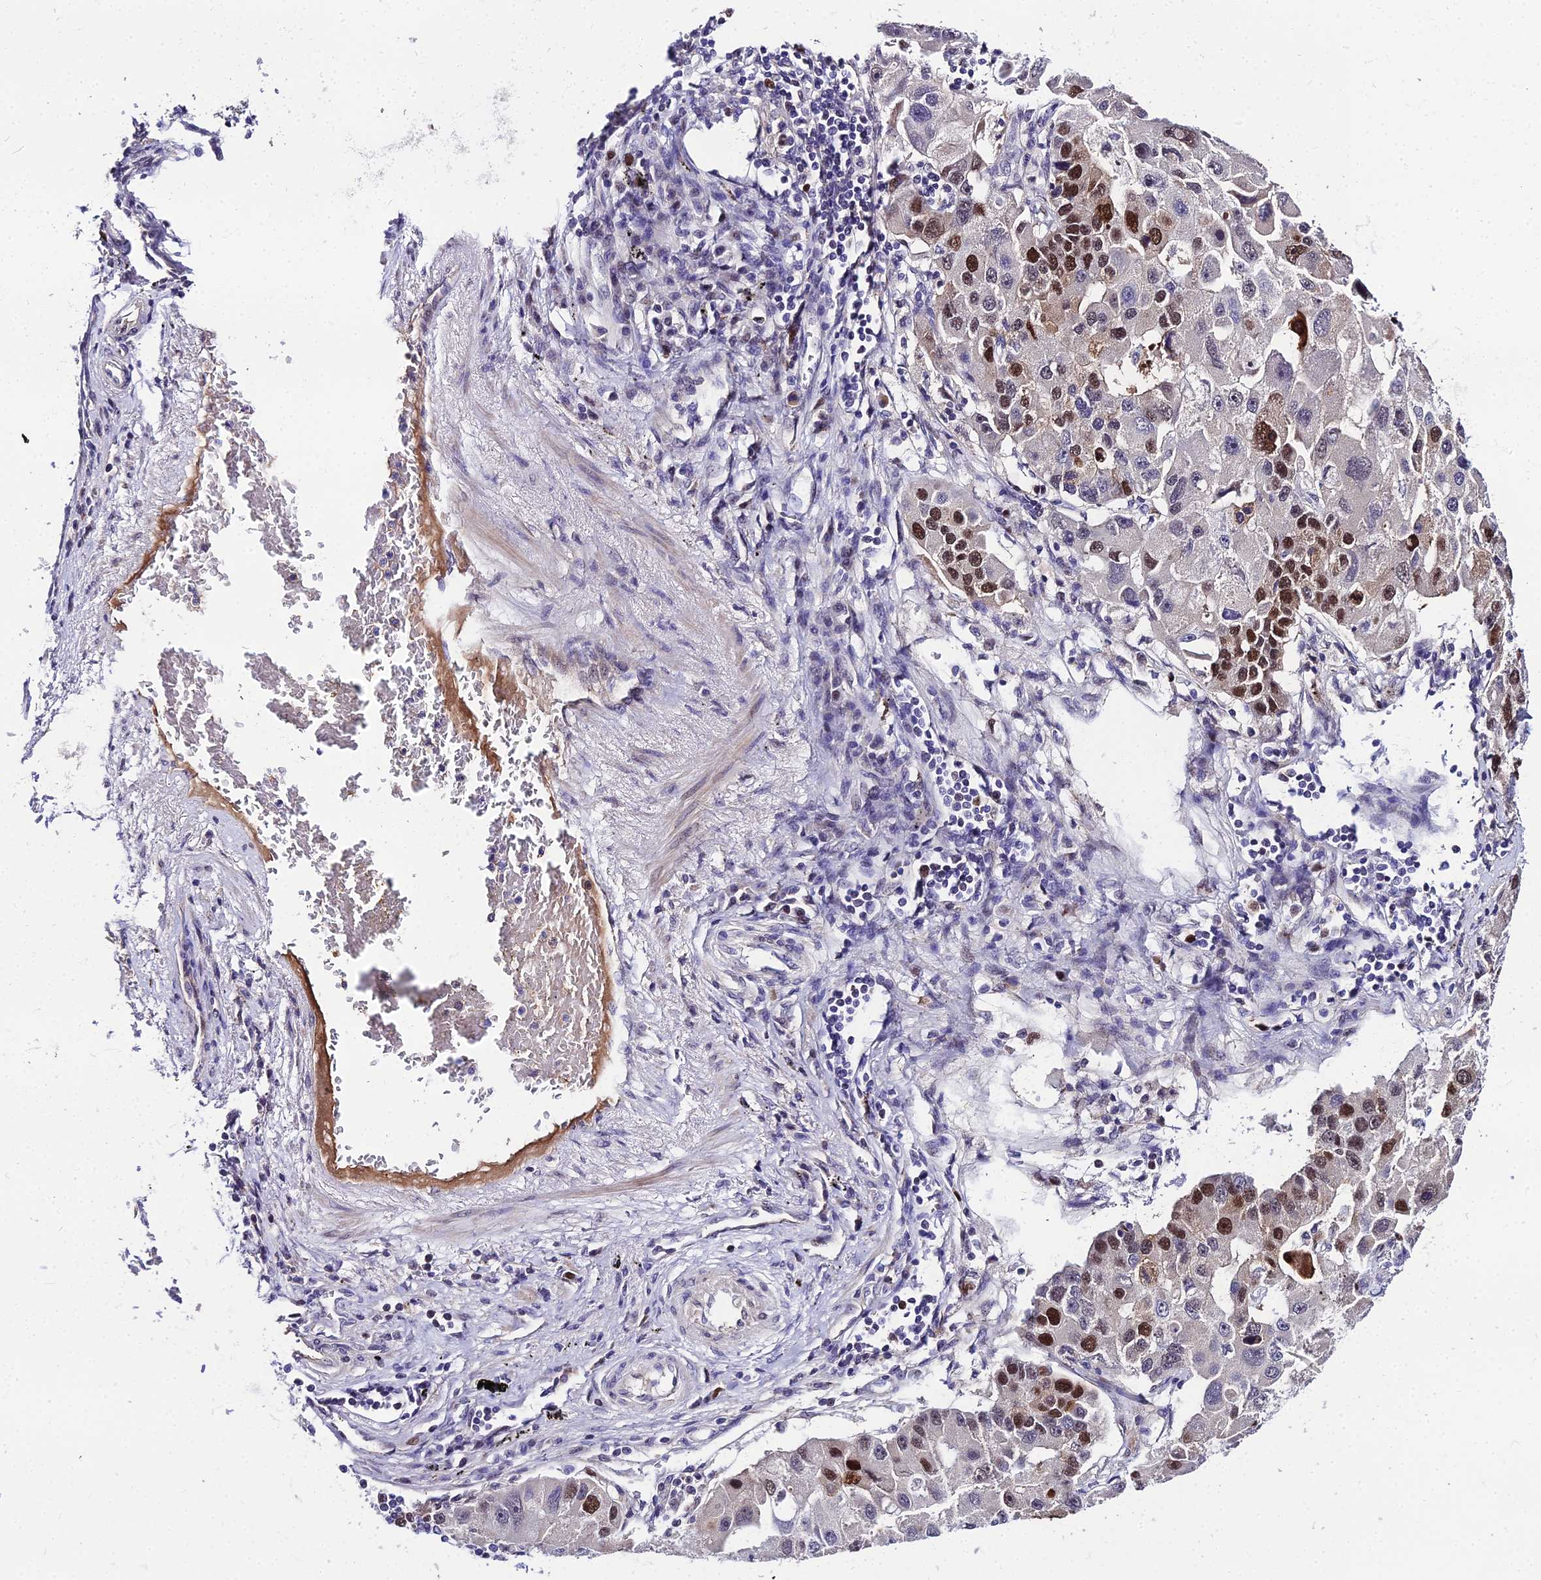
{"staining": {"intensity": "strong", "quantity": "<25%", "location": "nuclear"}, "tissue": "lung cancer", "cell_type": "Tumor cells", "image_type": "cancer", "snomed": [{"axis": "morphology", "description": "Adenocarcinoma, NOS"}, {"axis": "topography", "description": "Lung"}], "caption": "There is medium levels of strong nuclear staining in tumor cells of lung adenocarcinoma, as demonstrated by immunohistochemical staining (brown color).", "gene": "TRIML2", "patient": {"sex": "female", "age": 54}}